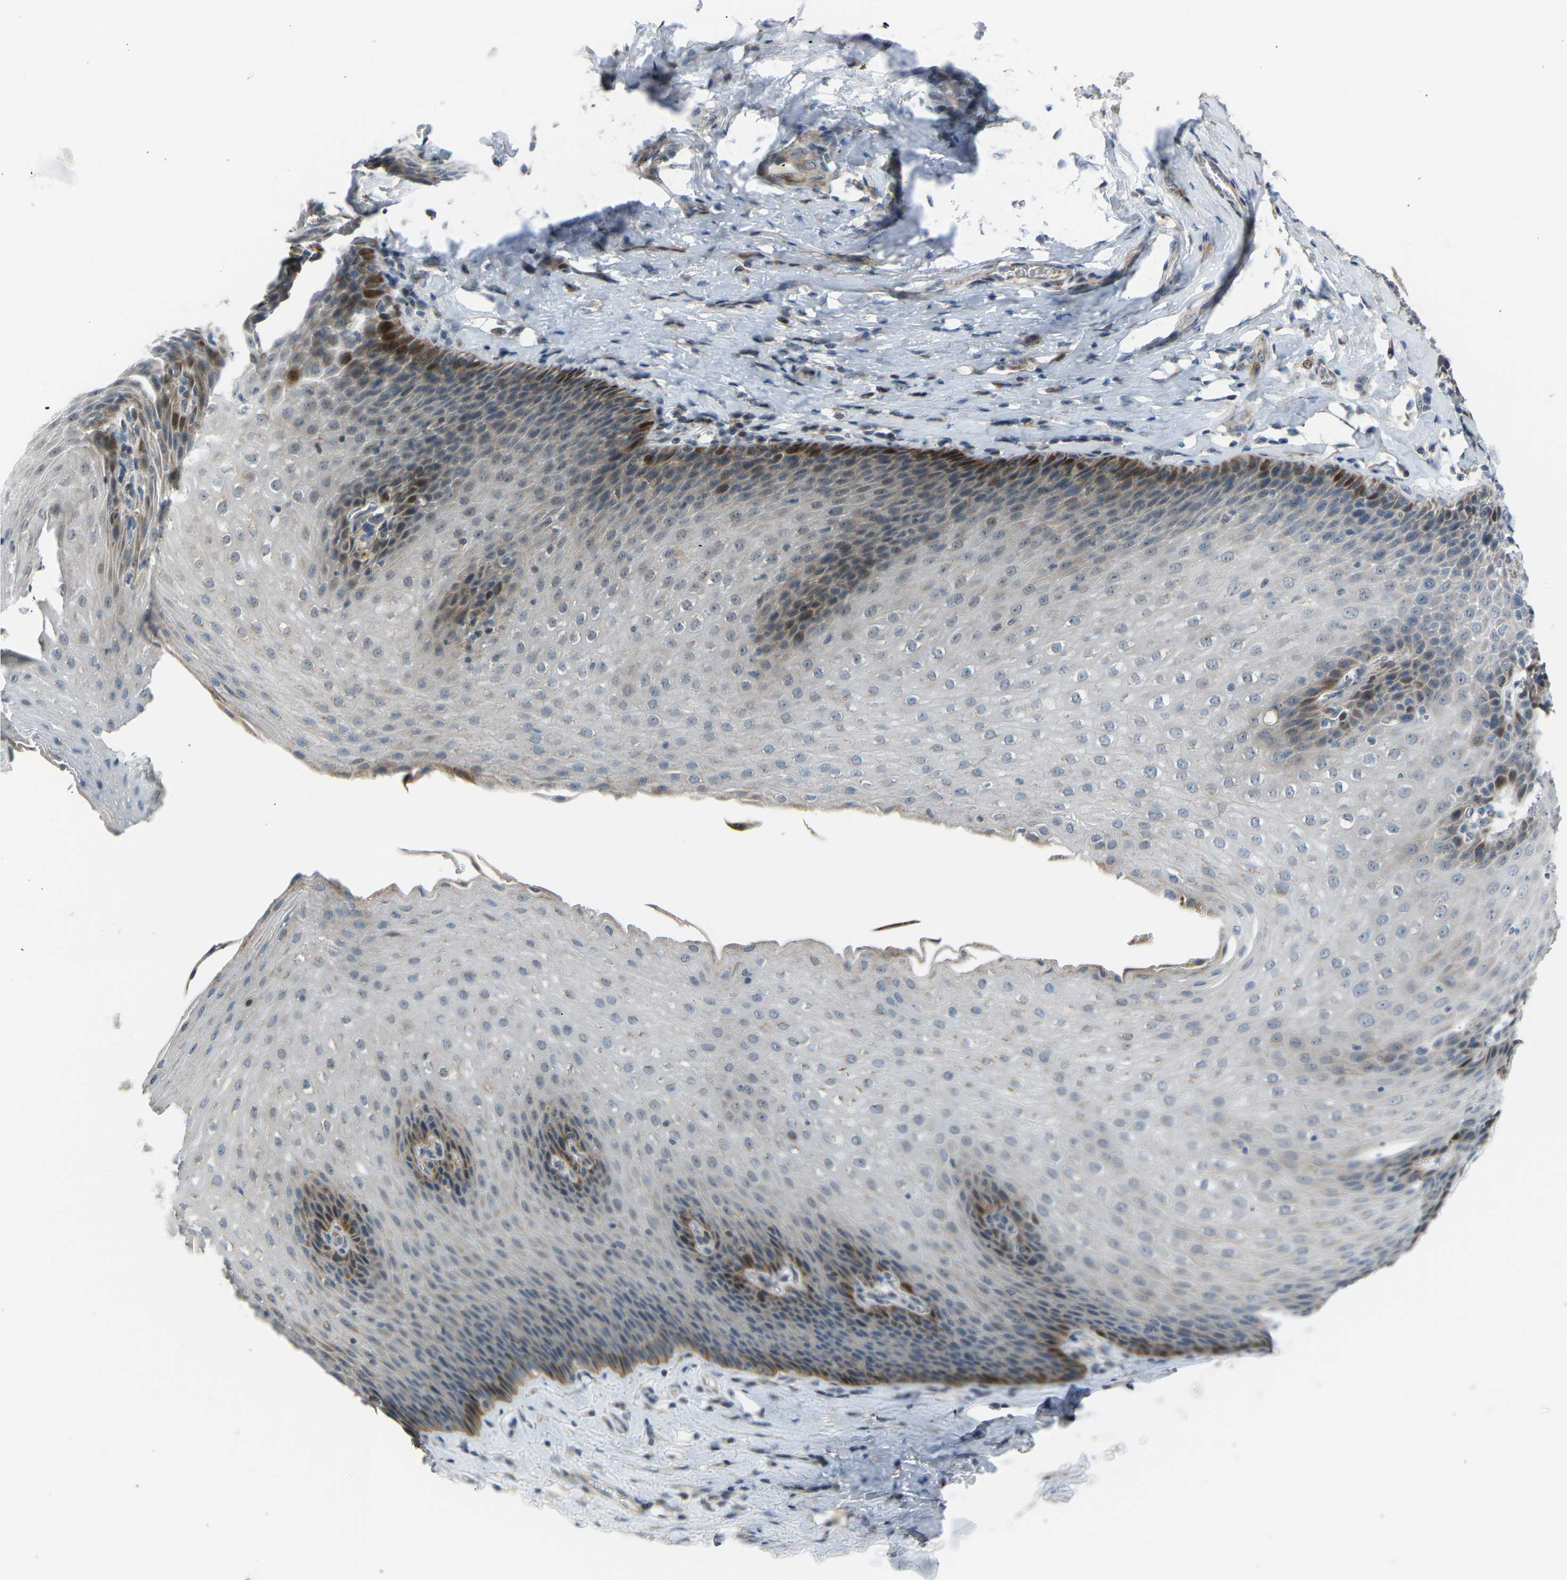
{"staining": {"intensity": "moderate", "quantity": "<25%", "location": "cytoplasmic/membranous,nuclear"}, "tissue": "esophagus", "cell_type": "Squamous epithelial cells", "image_type": "normal", "snomed": [{"axis": "morphology", "description": "Normal tissue, NOS"}, {"axis": "topography", "description": "Esophagus"}], "caption": "Esophagus stained with IHC demonstrates moderate cytoplasmic/membranous,nuclear staining in about <25% of squamous epithelial cells. The protein of interest is stained brown, and the nuclei are stained in blue (DAB IHC with brightfield microscopy, high magnification).", "gene": "VPS41", "patient": {"sex": "female", "age": 61}}